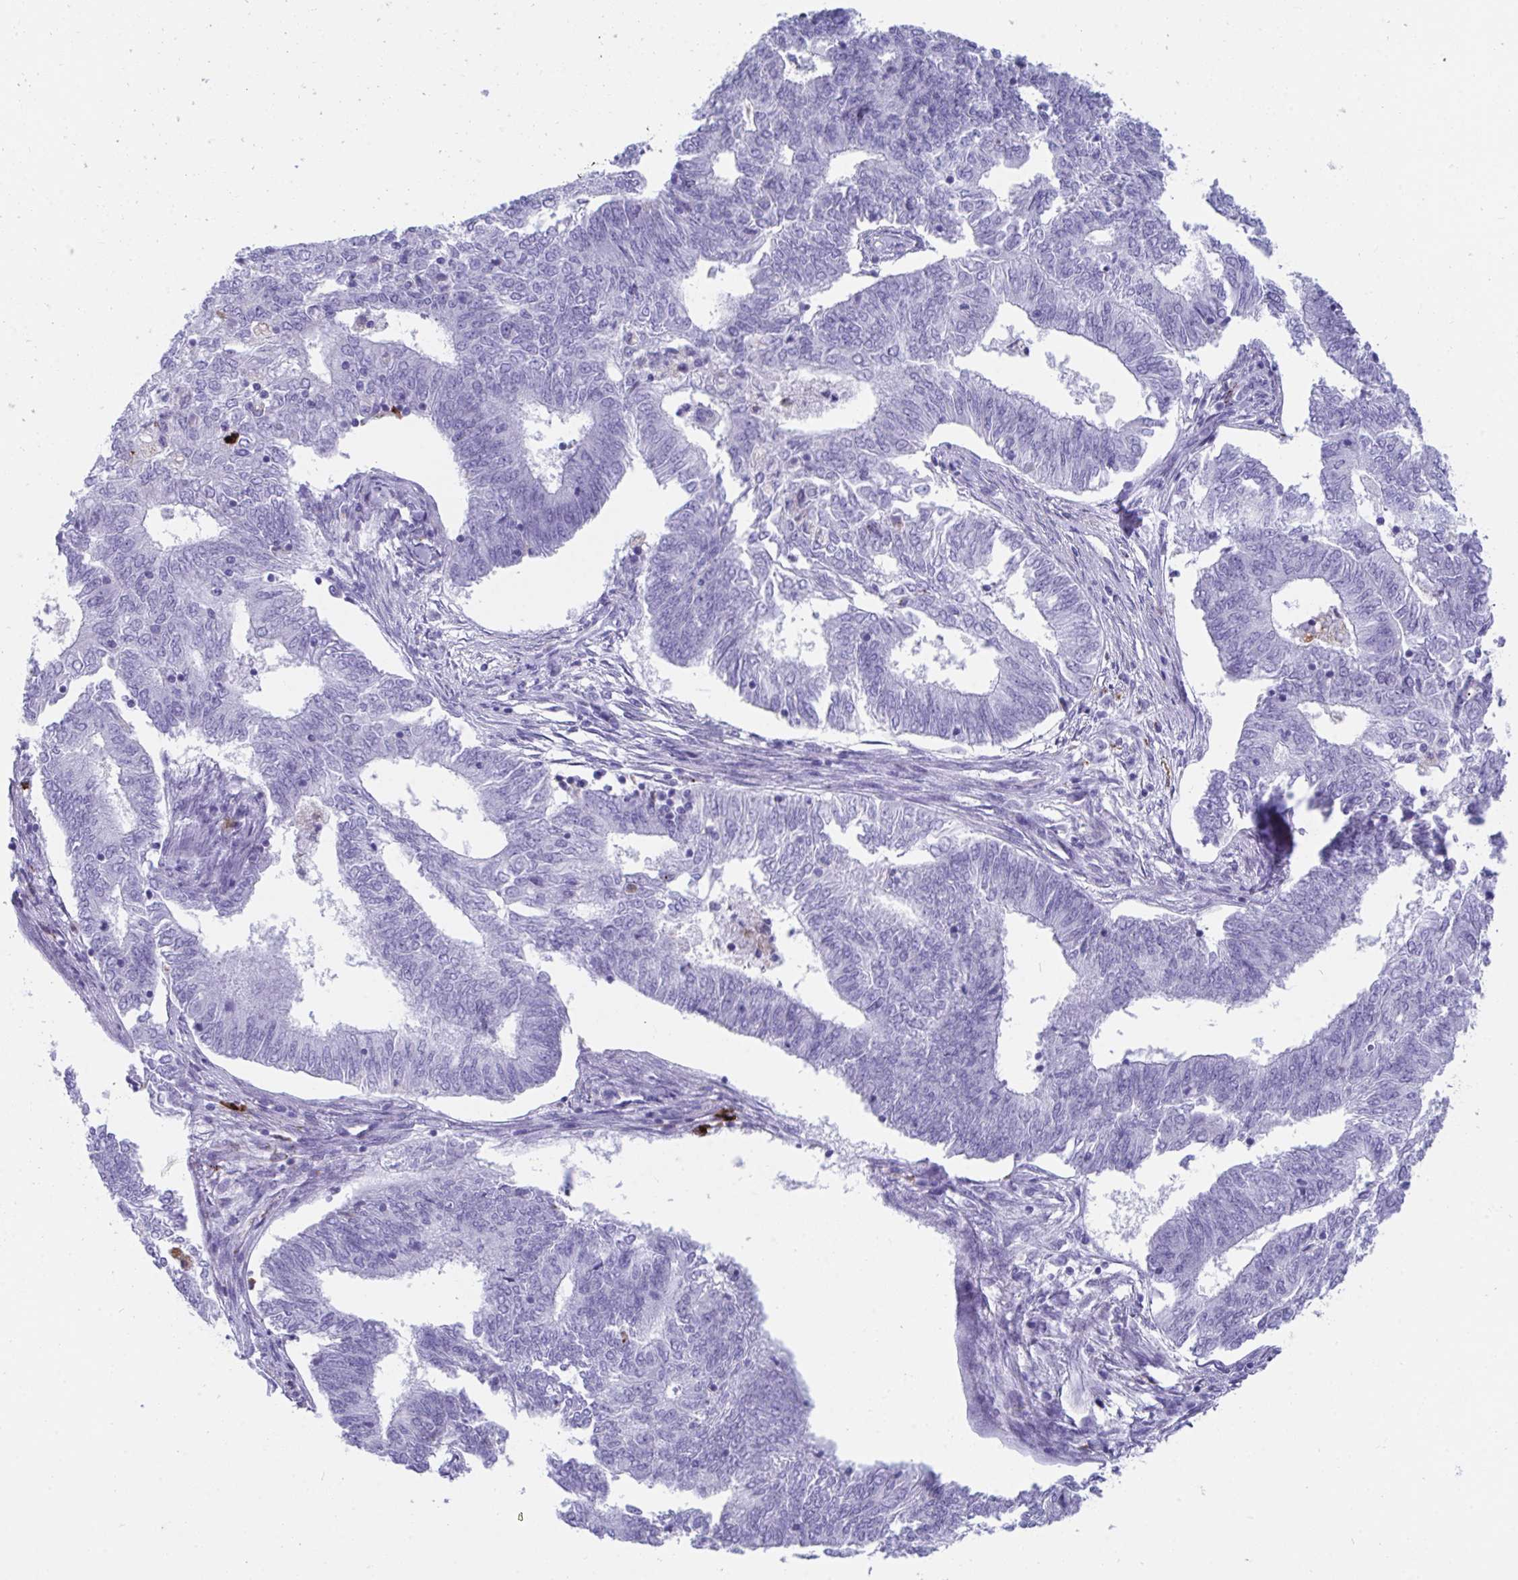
{"staining": {"intensity": "negative", "quantity": "none", "location": "none"}, "tissue": "endometrial cancer", "cell_type": "Tumor cells", "image_type": "cancer", "snomed": [{"axis": "morphology", "description": "Adenocarcinoma, NOS"}, {"axis": "topography", "description": "Endometrium"}], "caption": "This photomicrograph is of adenocarcinoma (endometrial) stained with immunohistochemistry (IHC) to label a protein in brown with the nuclei are counter-stained blue. There is no staining in tumor cells. (DAB (3,3'-diaminobenzidine) immunohistochemistry visualized using brightfield microscopy, high magnification).", "gene": "CPVL", "patient": {"sex": "female", "age": 62}}